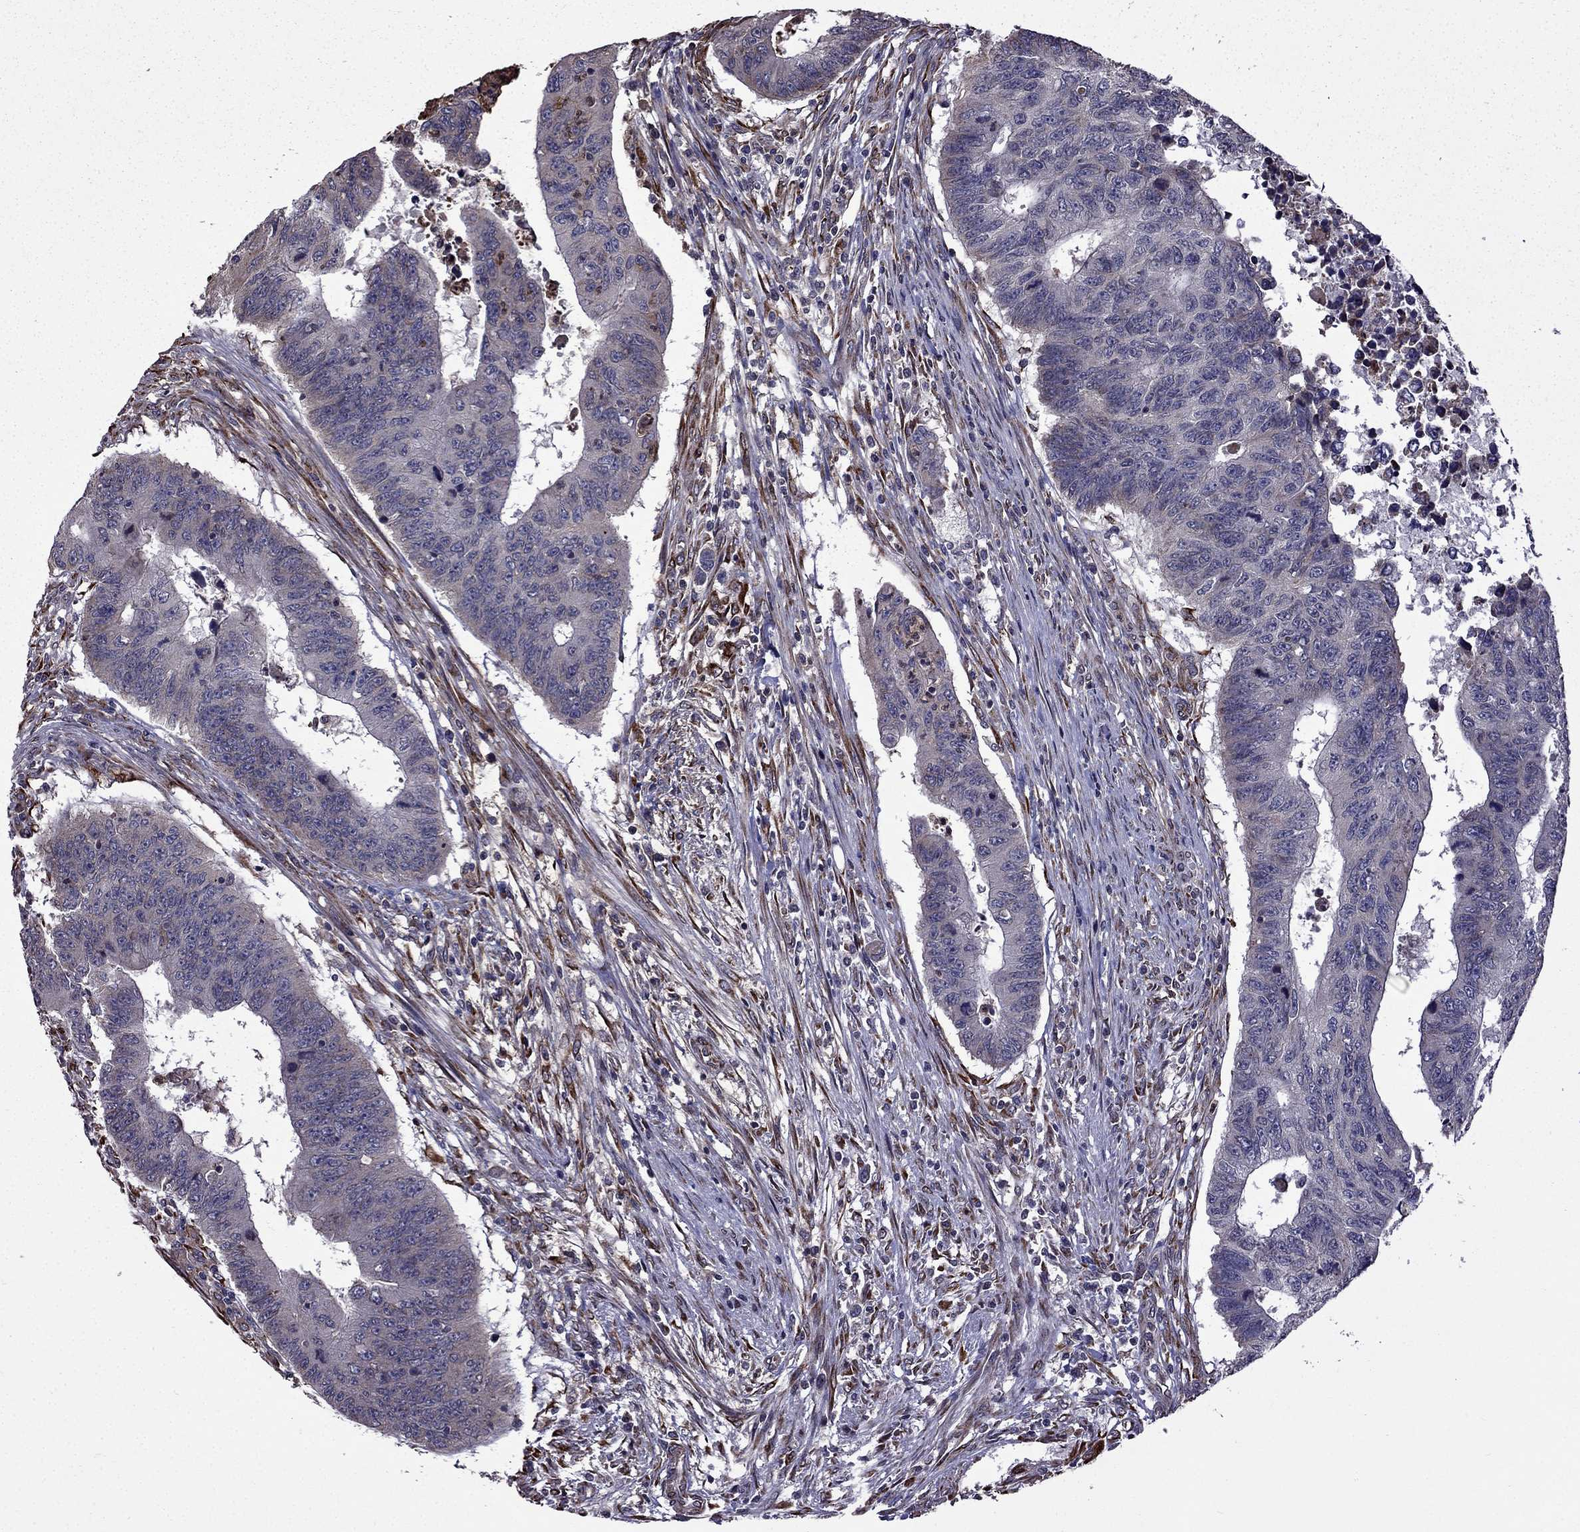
{"staining": {"intensity": "negative", "quantity": "none", "location": "none"}, "tissue": "colorectal cancer", "cell_type": "Tumor cells", "image_type": "cancer", "snomed": [{"axis": "morphology", "description": "Adenocarcinoma, NOS"}, {"axis": "topography", "description": "Rectum"}], "caption": "This is a image of immunohistochemistry staining of adenocarcinoma (colorectal), which shows no expression in tumor cells. (DAB (3,3'-diaminobenzidine) immunohistochemistry (IHC) visualized using brightfield microscopy, high magnification).", "gene": "IKBIP", "patient": {"sex": "female", "age": 85}}